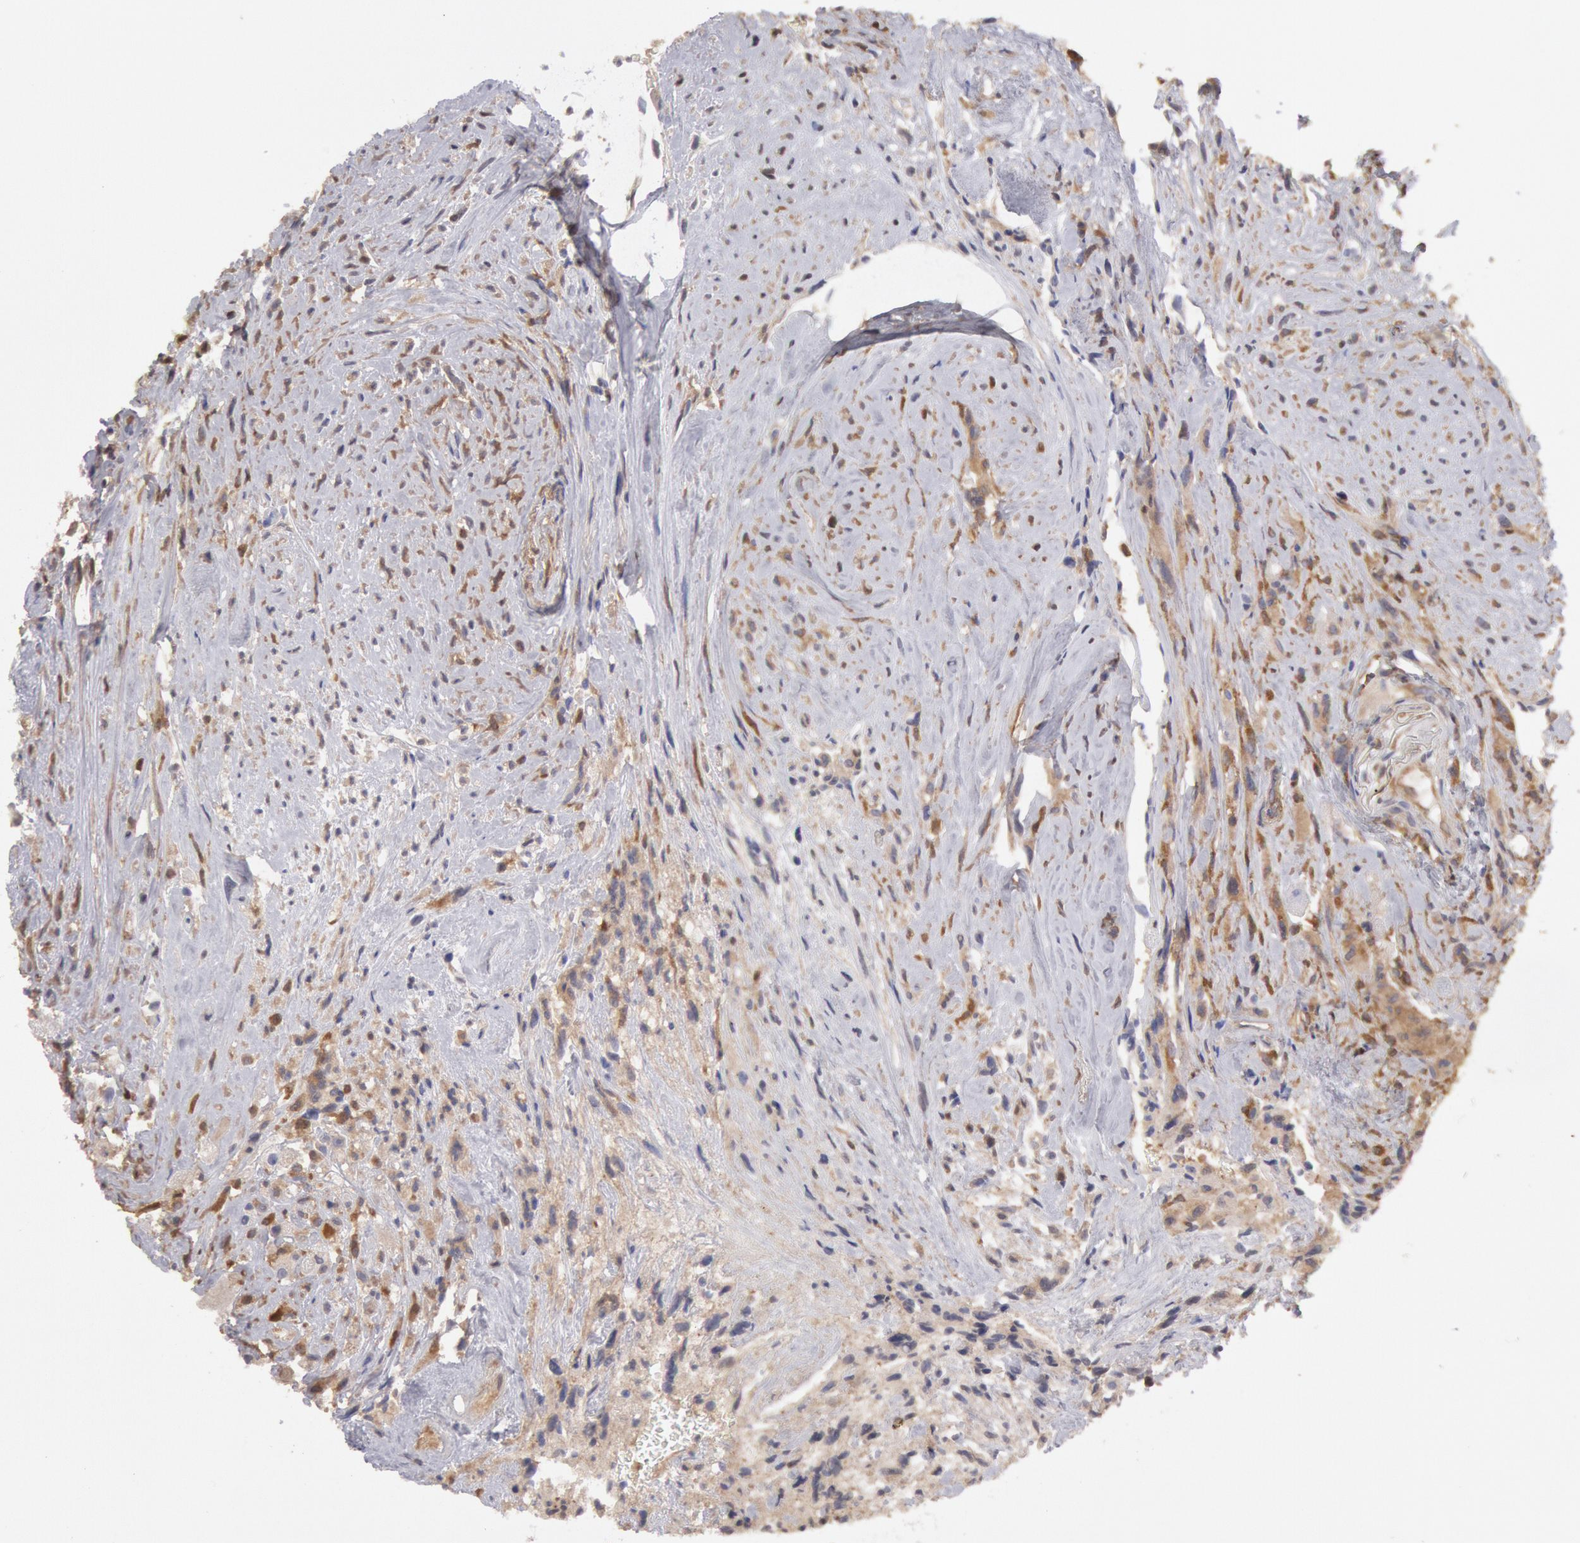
{"staining": {"intensity": "moderate", "quantity": "25%-75%", "location": "cytoplasmic/membranous"}, "tissue": "glioma", "cell_type": "Tumor cells", "image_type": "cancer", "snomed": [{"axis": "morphology", "description": "Glioma, malignant, High grade"}, {"axis": "topography", "description": "Brain"}], "caption": "This histopathology image displays IHC staining of glioma, with medium moderate cytoplasmic/membranous positivity in approximately 25%-75% of tumor cells.", "gene": "CCDC50", "patient": {"sex": "male", "age": 48}}